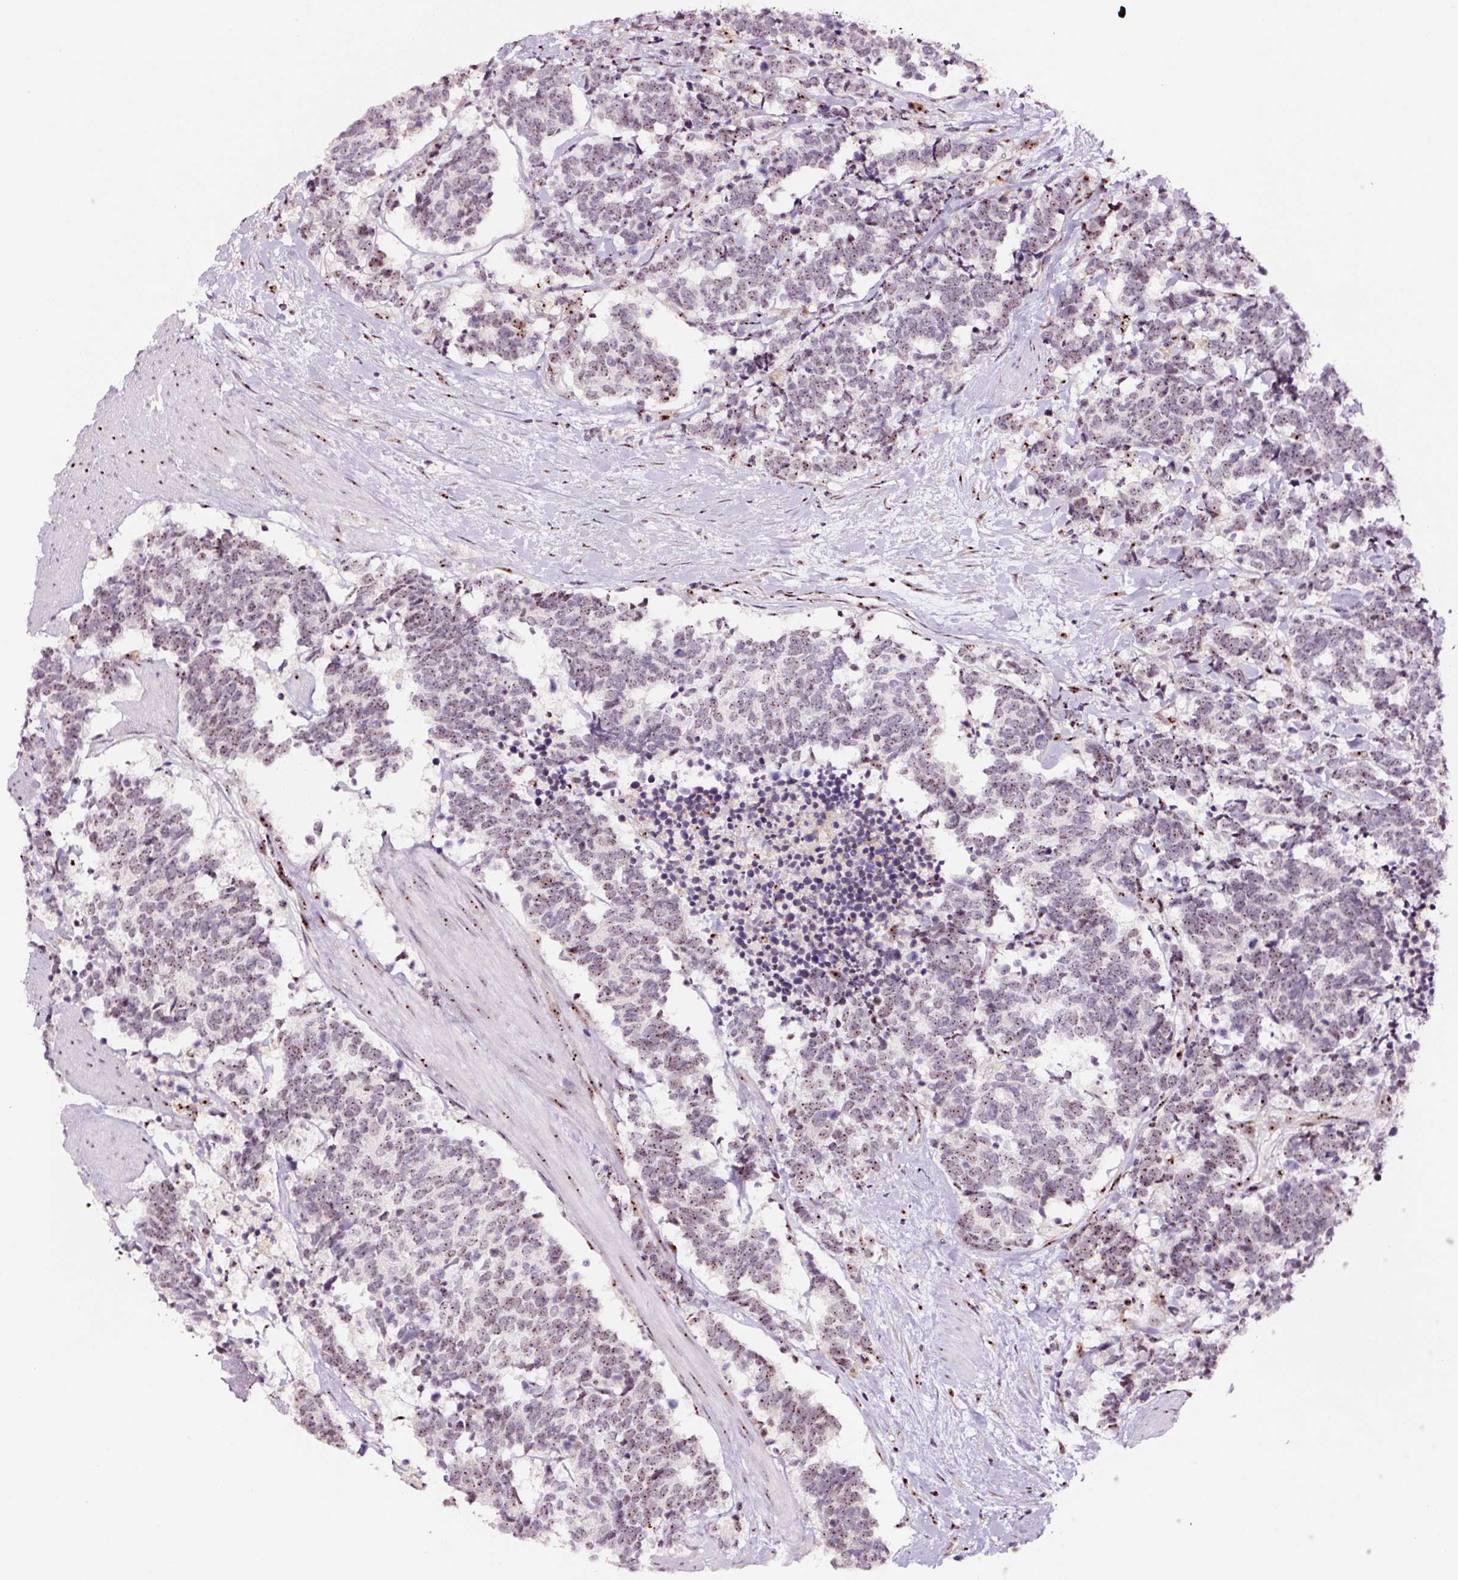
{"staining": {"intensity": "moderate", "quantity": "25%-75%", "location": "nuclear"}, "tissue": "carcinoid", "cell_type": "Tumor cells", "image_type": "cancer", "snomed": [{"axis": "morphology", "description": "Carcinoma, NOS"}, {"axis": "morphology", "description": "Carcinoid, malignant, NOS"}, {"axis": "topography", "description": "Prostate"}], "caption": "DAB immunohistochemical staining of human carcinoid shows moderate nuclear protein expression in about 25%-75% of tumor cells.", "gene": "GNL3", "patient": {"sex": "male", "age": 57}}